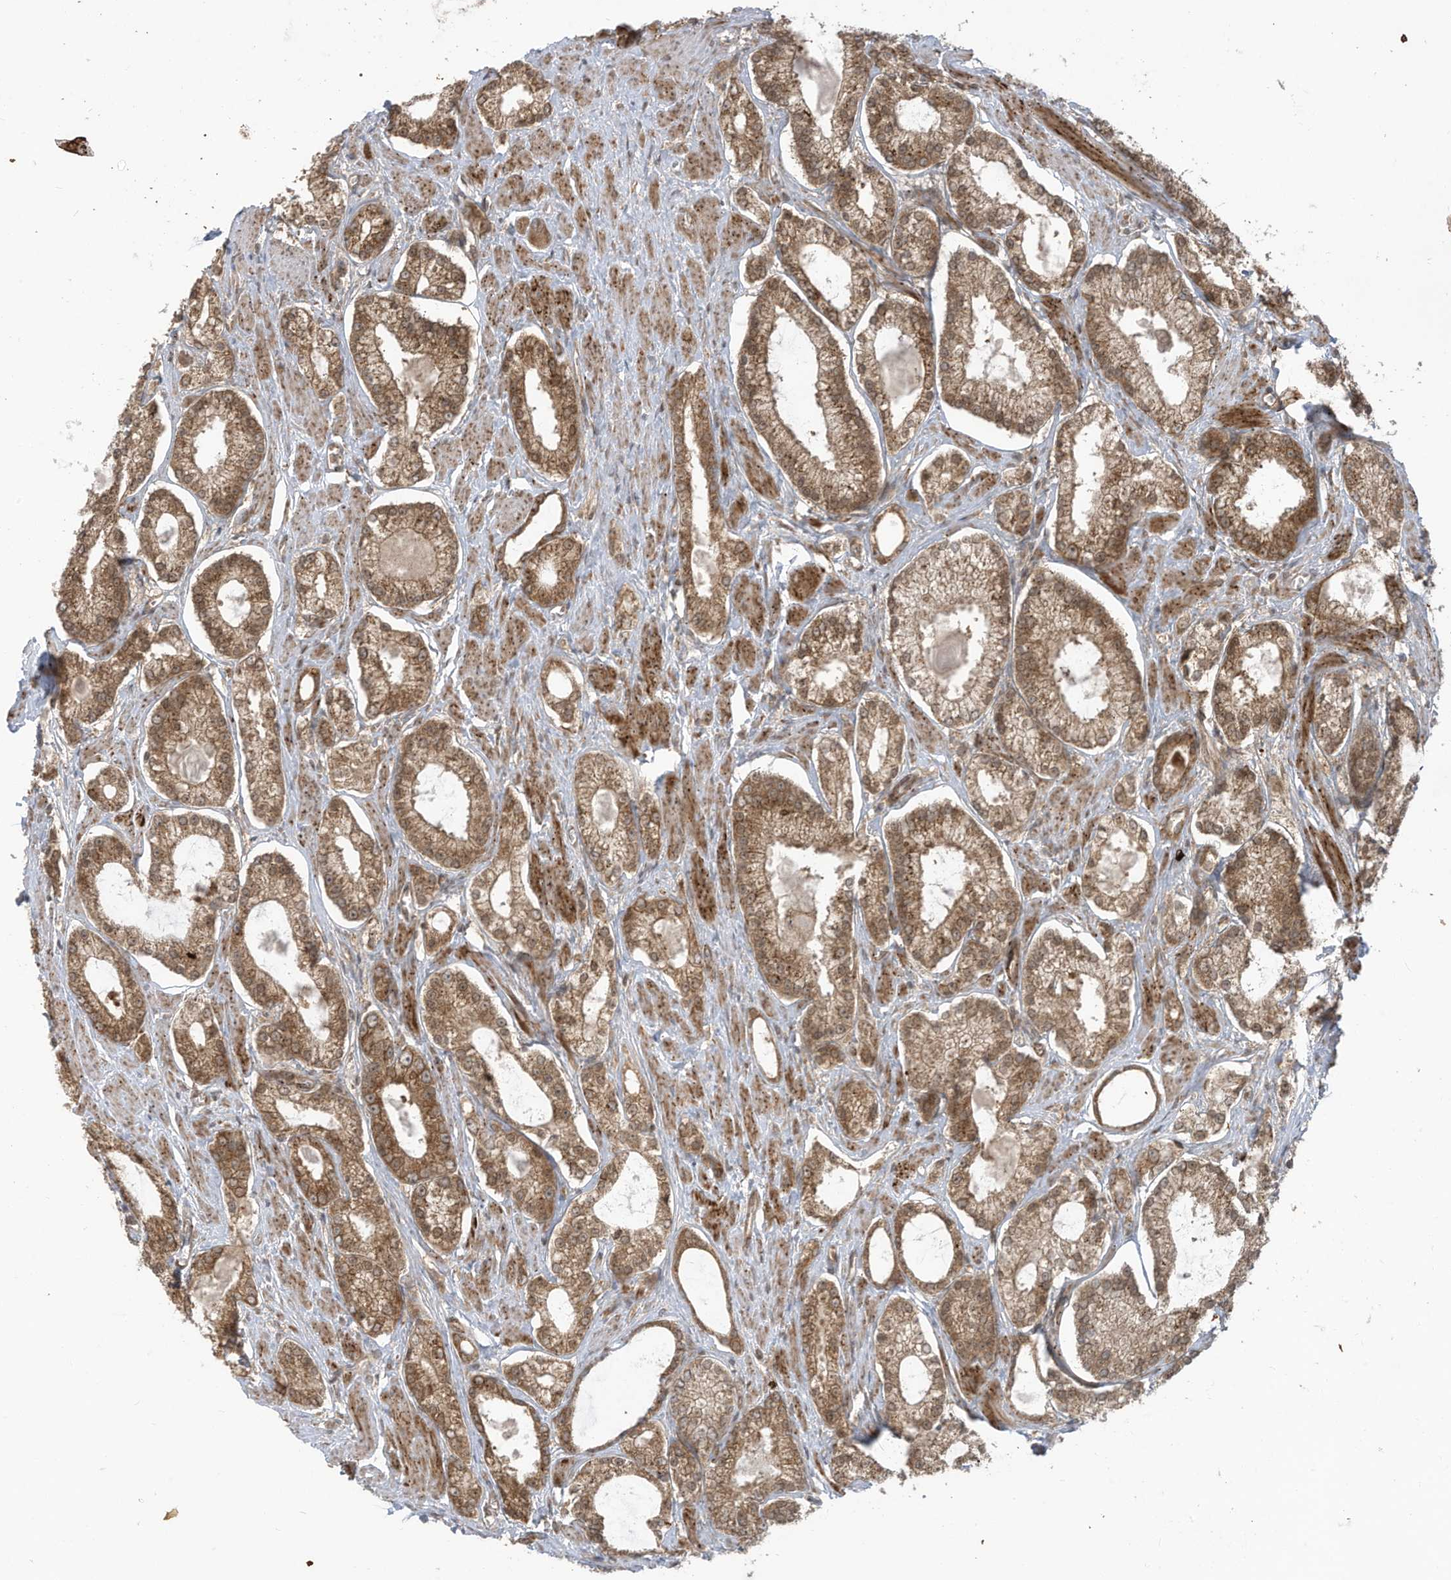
{"staining": {"intensity": "moderate", "quantity": ">75%", "location": "cytoplasmic/membranous"}, "tissue": "prostate cancer", "cell_type": "Tumor cells", "image_type": "cancer", "snomed": [{"axis": "morphology", "description": "Adenocarcinoma, Low grade"}, {"axis": "topography", "description": "Prostate"}], "caption": "Prostate low-grade adenocarcinoma stained with a protein marker demonstrates moderate staining in tumor cells.", "gene": "TRIM67", "patient": {"sex": "male", "age": 54}}